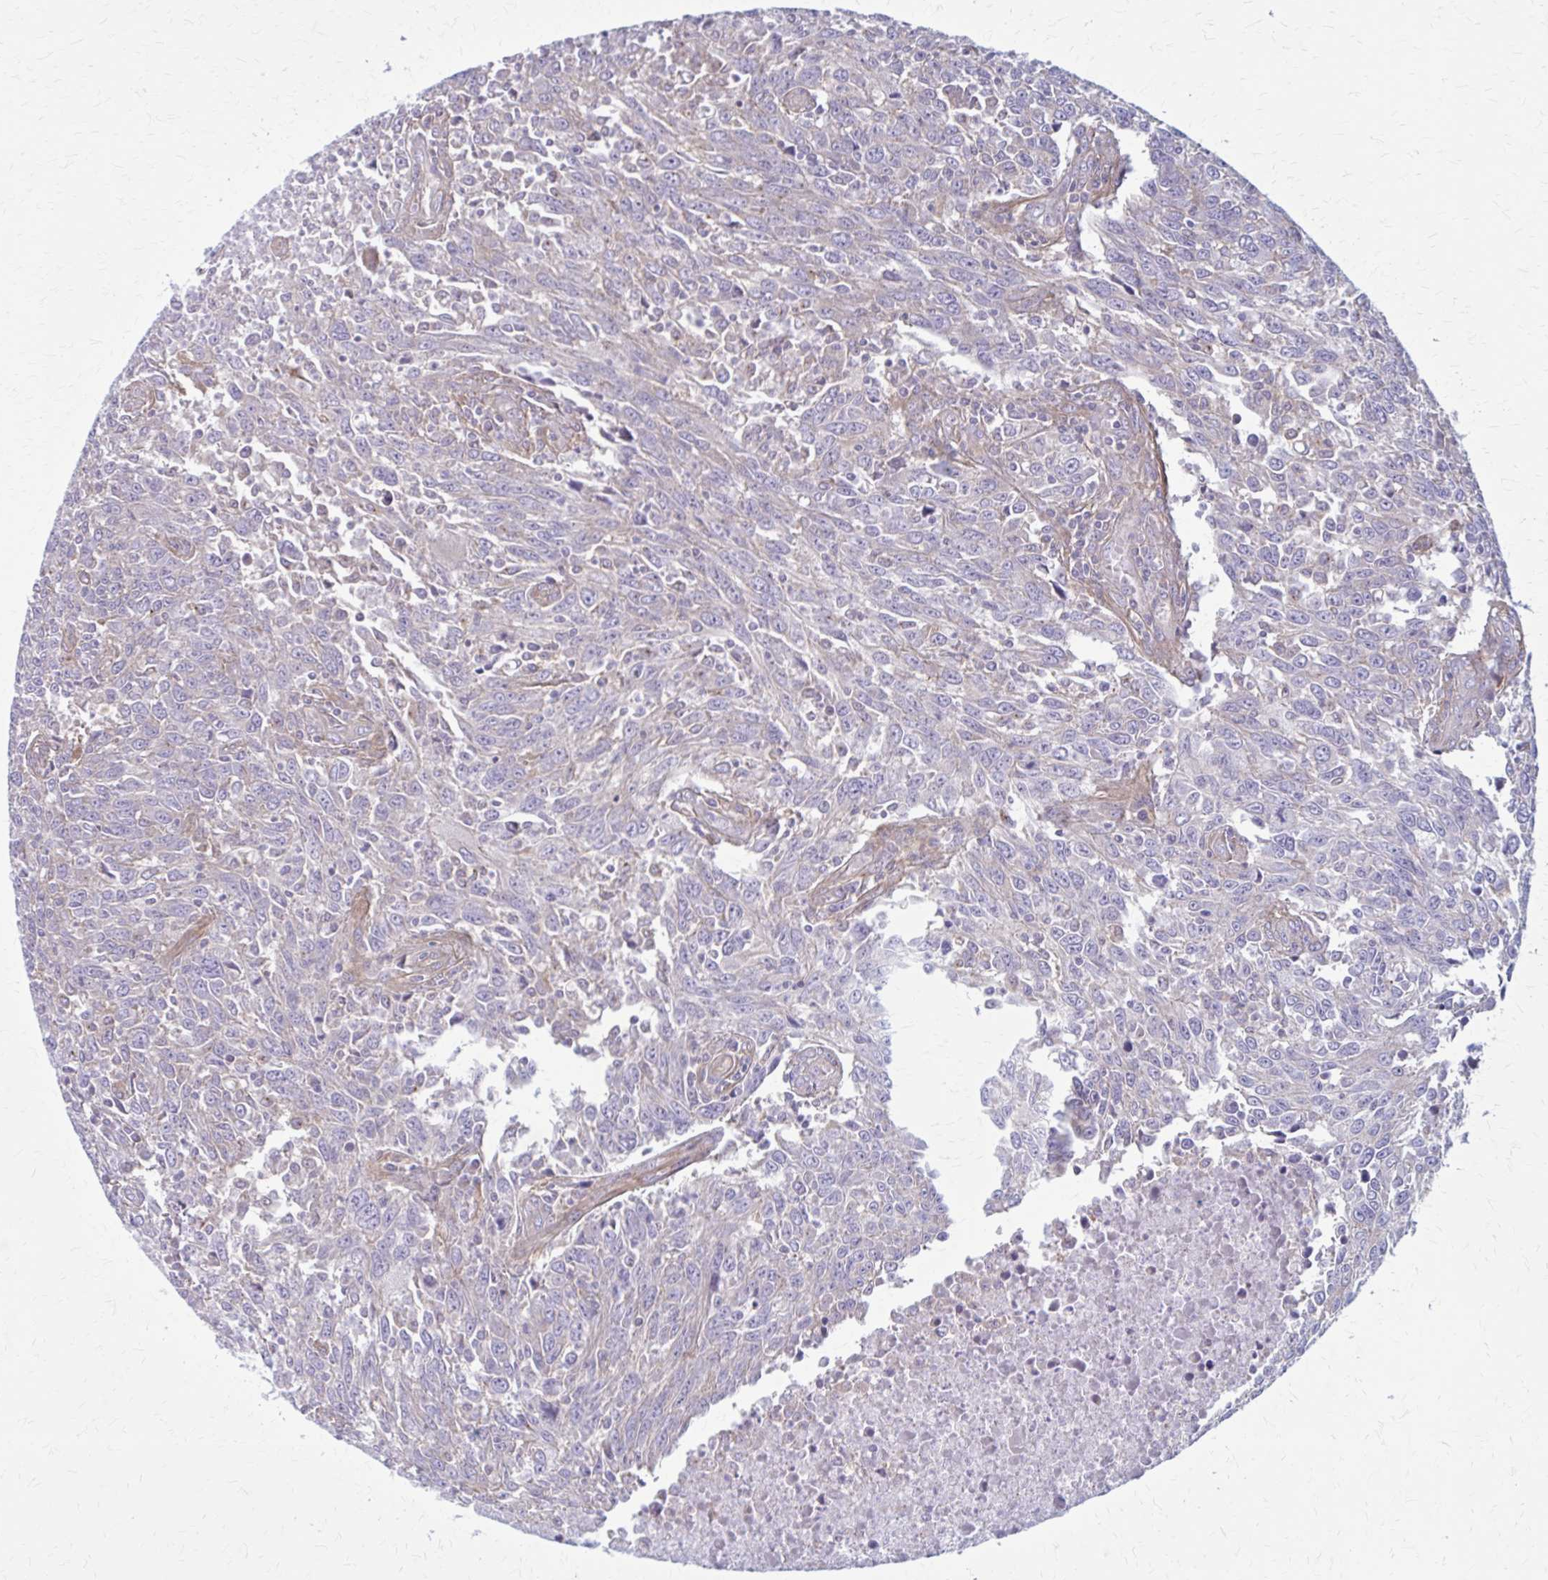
{"staining": {"intensity": "negative", "quantity": "none", "location": "none"}, "tissue": "breast cancer", "cell_type": "Tumor cells", "image_type": "cancer", "snomed": [{"axis": "morphology", "description": "Duct carcinoma"}, {"axis": "topography", "description": "Breast"}], "caption": "IHC of breast cancer displays no positivity in tumor cells.", "gene": "ZDHHC7", "patient": {"sex": "female", "age": 50}}